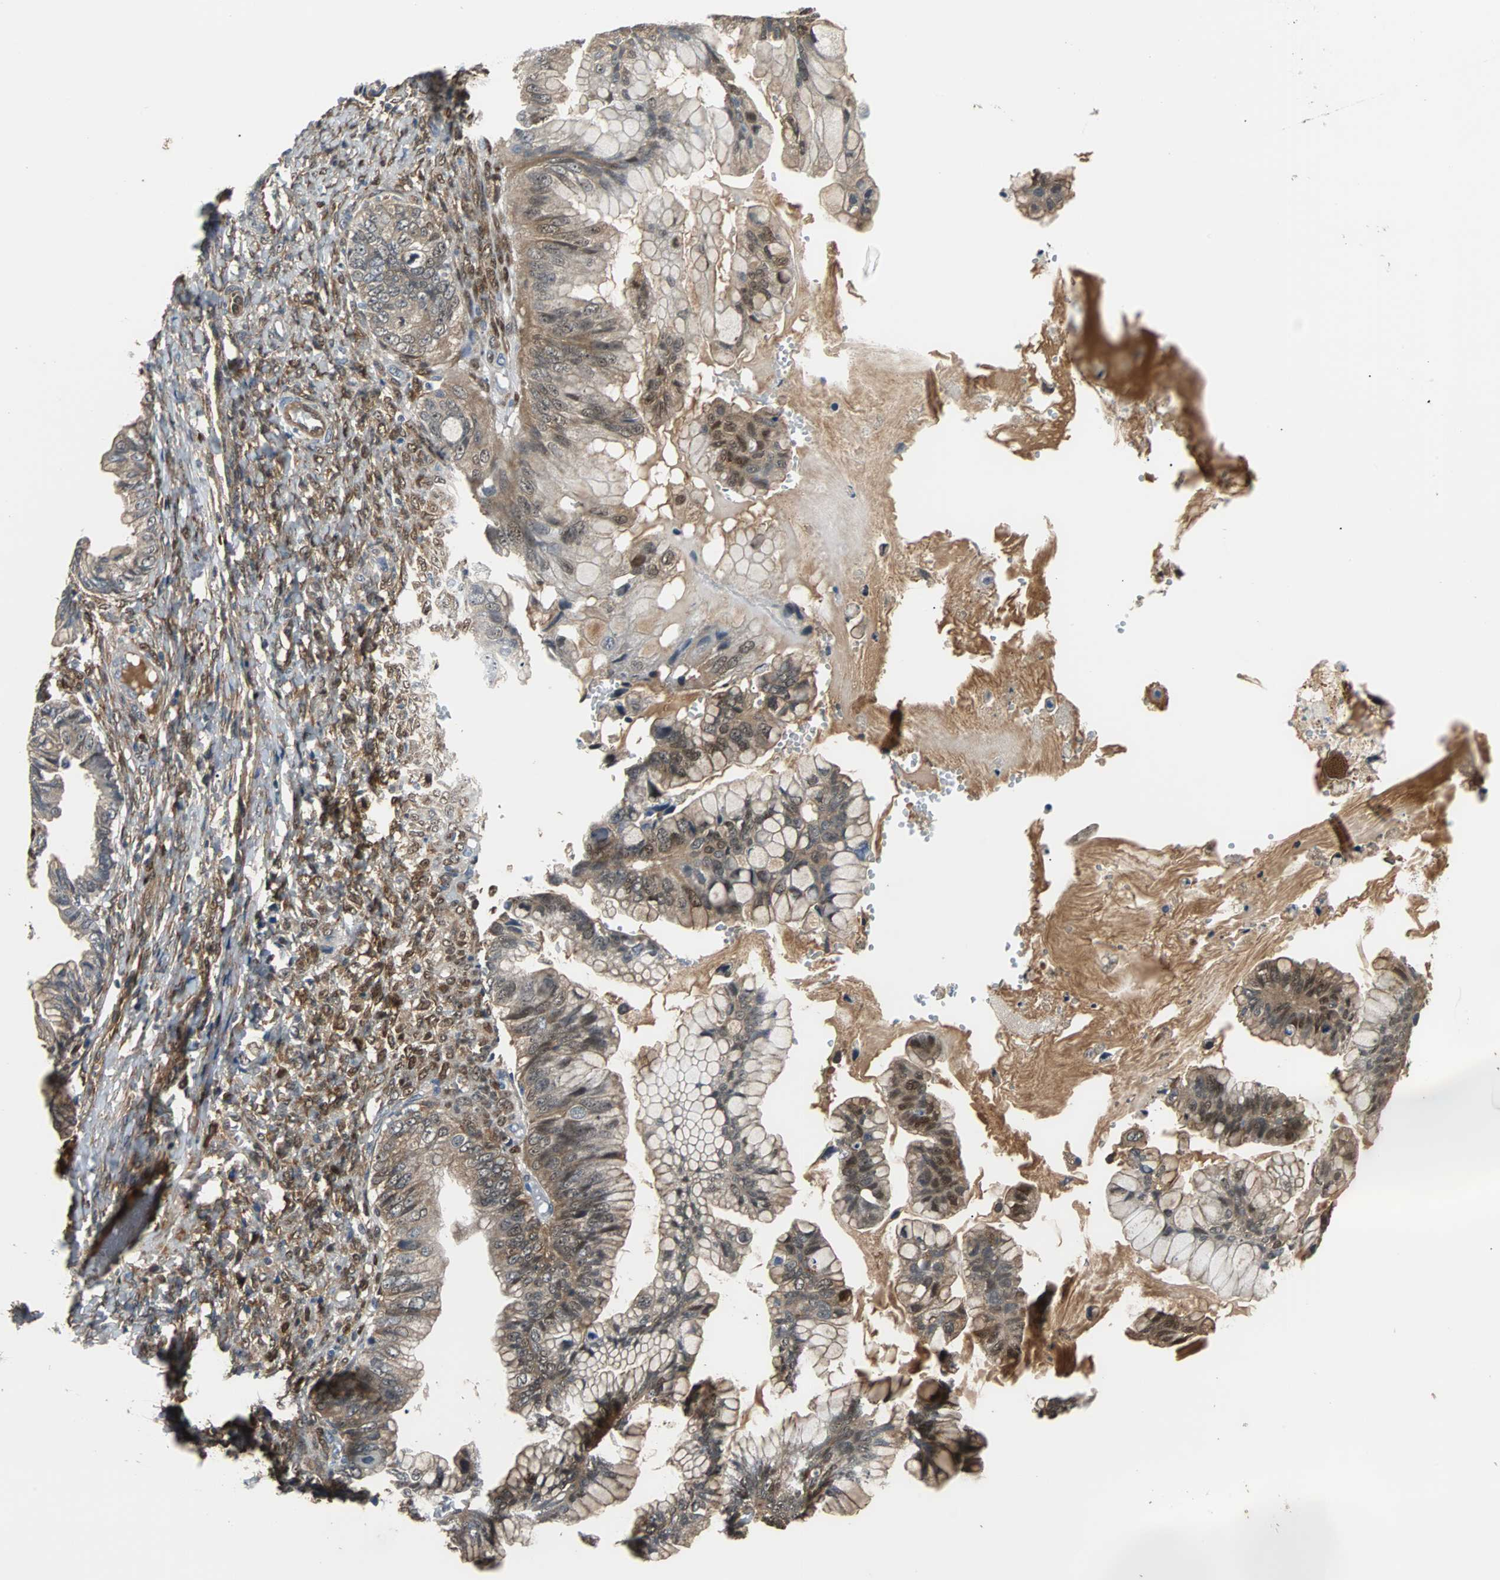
{"staining": {"intensity": "moderate", "quantity": ">75%", "location": "cytoplasmic/membranous,nuclear"}, "tissue": "ovarian cancer", "cell_type": "Tumor cells", "image_type": "cancer", "snomed": [{"axis": "morphology", "description": "Cystadenocarcinoma, mucinous, NOS"}, {"axis": "topography", "description": "Ovary"}], "caption": "IHC staining of ovarian mucinous cystadenocarcinoma, which displays medium levels of moderate cytoplasmic/membranous and nuclear positivity in about >75% of tumor cells indicating moderate cytoplasmic/membranous and nuclear protein positivity. The staining was performed using DAB (brown) for protein detection and nuclei were counterstained in hematoxylin (blue).", "gene": "FHL2", "patient": {"sex": "female", "age": 36}}